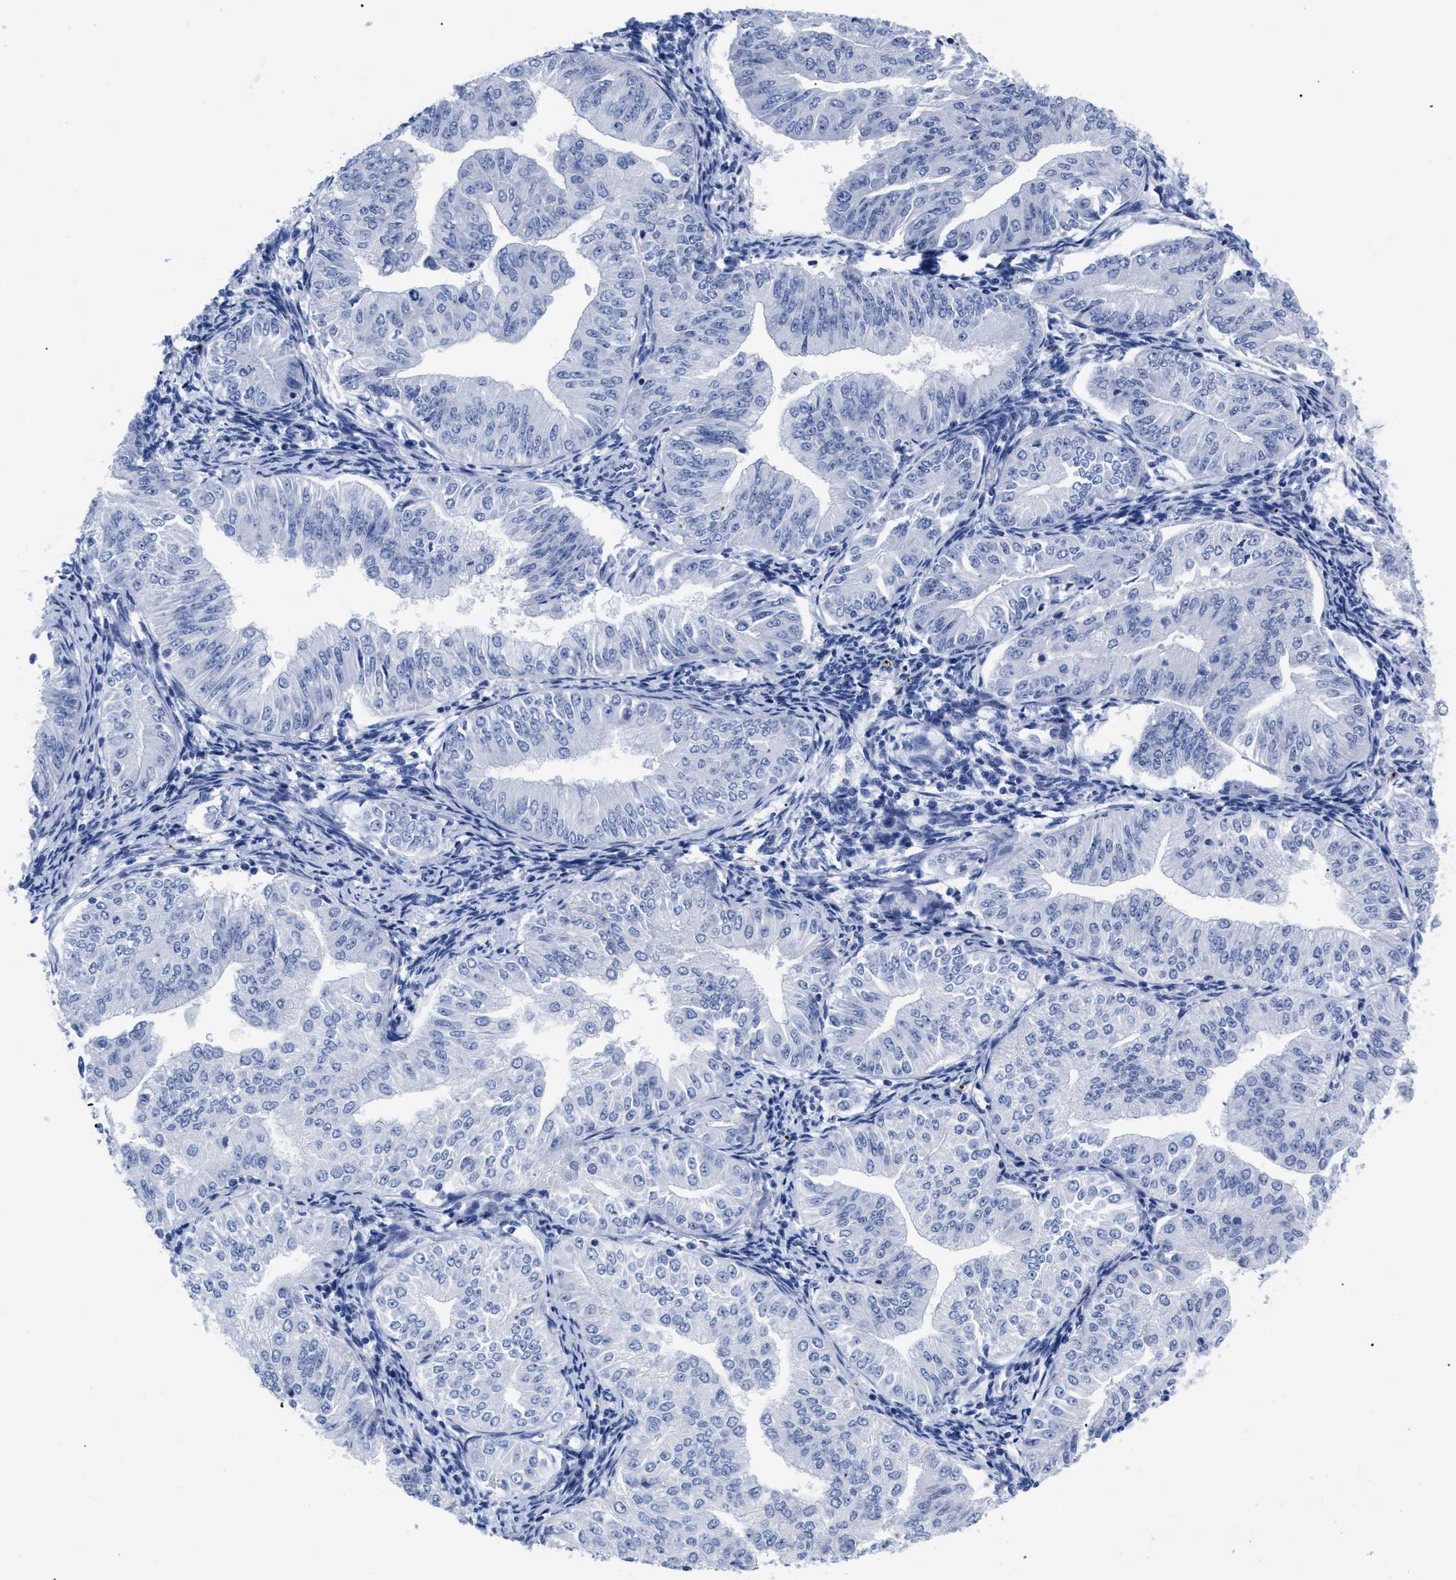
{"staining": {"intensity": "negative", "quantity": "none", "location": "none"}, "tissue": "endometrial cancer", "cell_type": "Tumor cells", "image_type": "cancer", "snomed": [{"axis": "morphology", "description": "Normal tissue, NOS"}, {"axis": "morphology", "description": "Adenocarcinoma, NOS"}, {"axis": "topography", "description": "Endometrium"}], "caption": "Tumor cells are negative for brown protein staining in endometrial cancer.", "gene": "TREML1", "patient": {"sex": "female", "age": 53}}